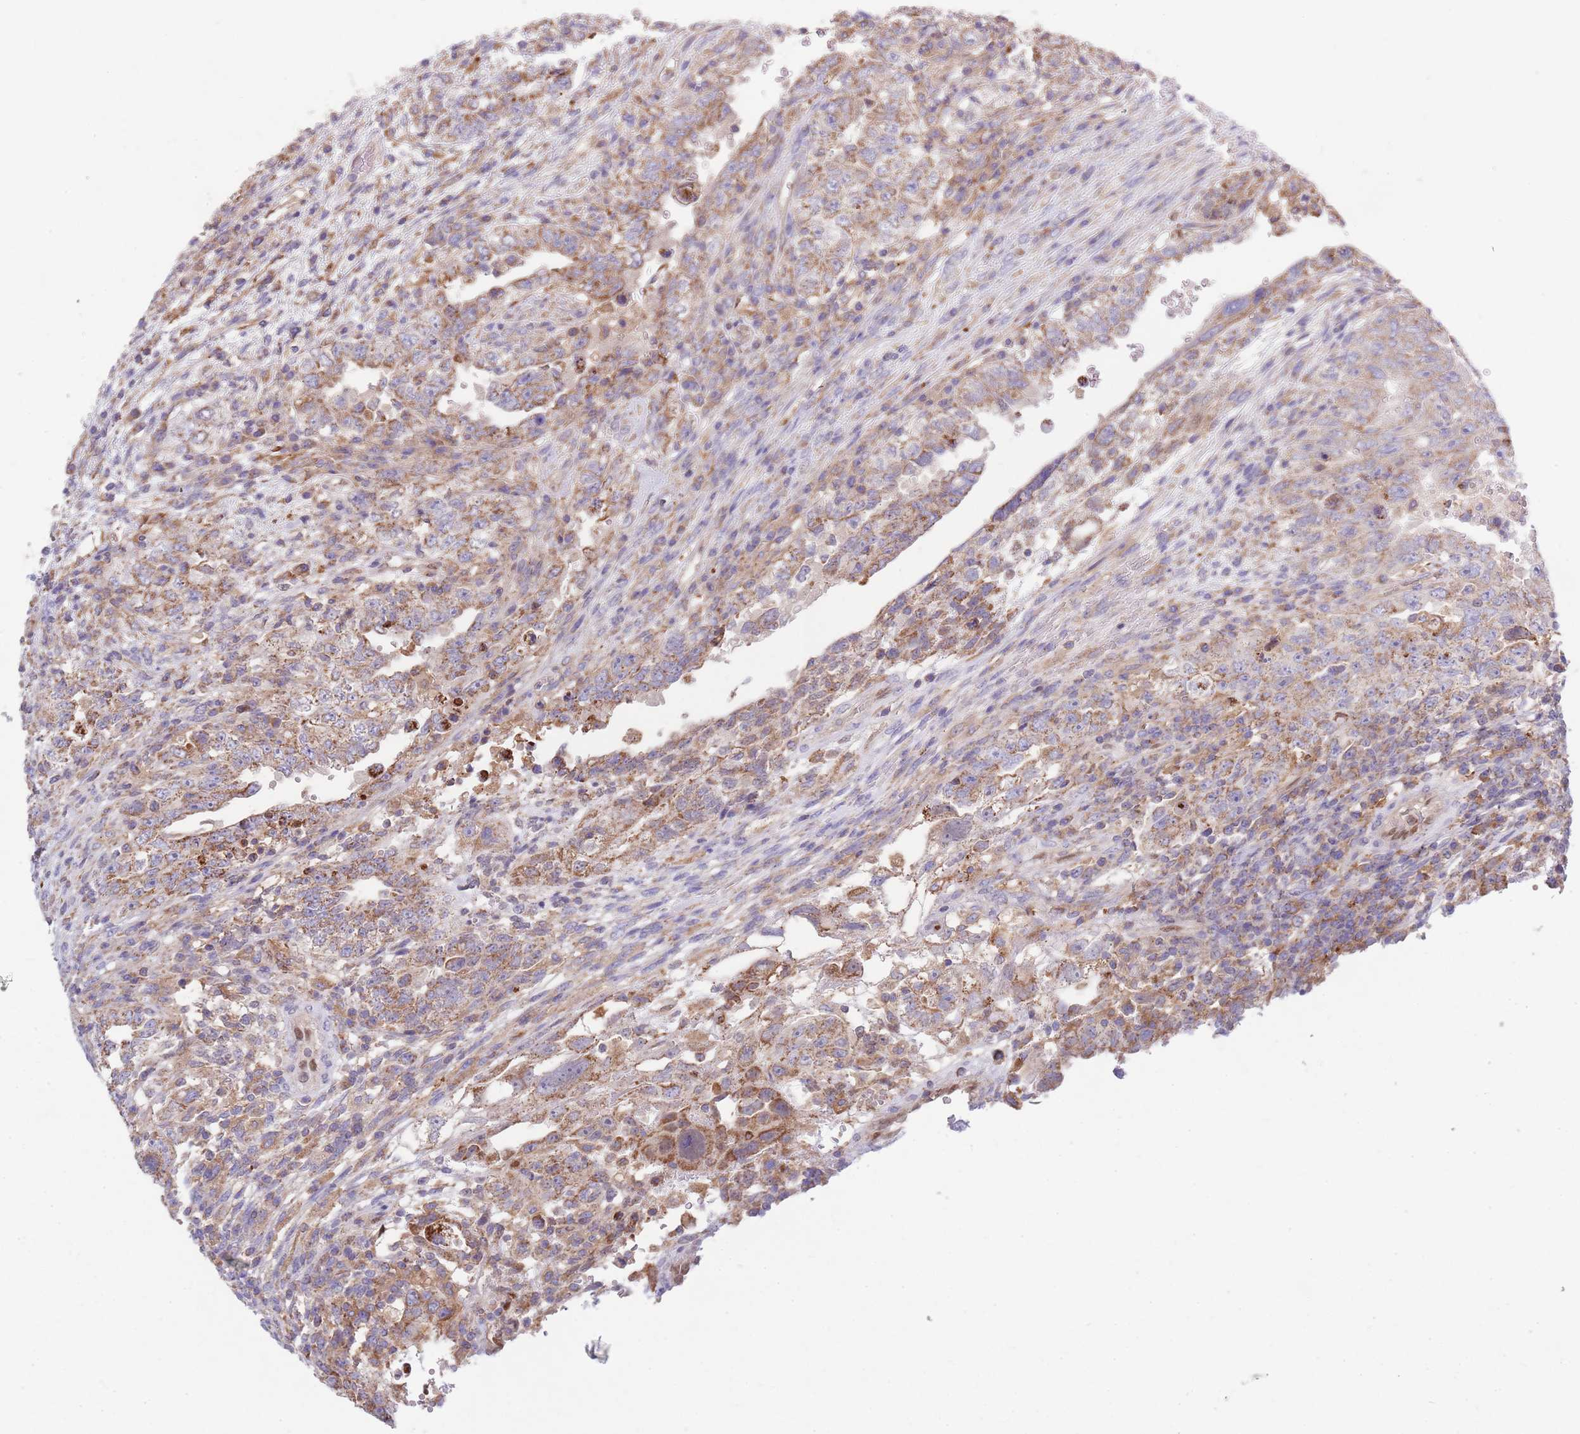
{"staining": {"intensity": "moderate", "quantity": ">75%", "location": "cytoplasmic/membranous"}, "tissue": "testis cancer", "cell_type": "Tumor cells", "image_type": "cancer", "snomed": [{"axis": "morphology", "description": "Carcinoma, Embryonal, NOS"}, {"axis": "topography", "description": "Testis"}], "caption": "Immunohistochemical staining of embryonal carcinoma (testis) shows medium levels of moderate cytoplasmic/membranous protein staining in approximately >75% of tumor cells. The staining is performed using DAB brown chromogen to label protein expression. The nuclei are counter-stained blue using hematoxylin.", "gene": "DDT", "patient": {"sex": "male", "age": 26}}